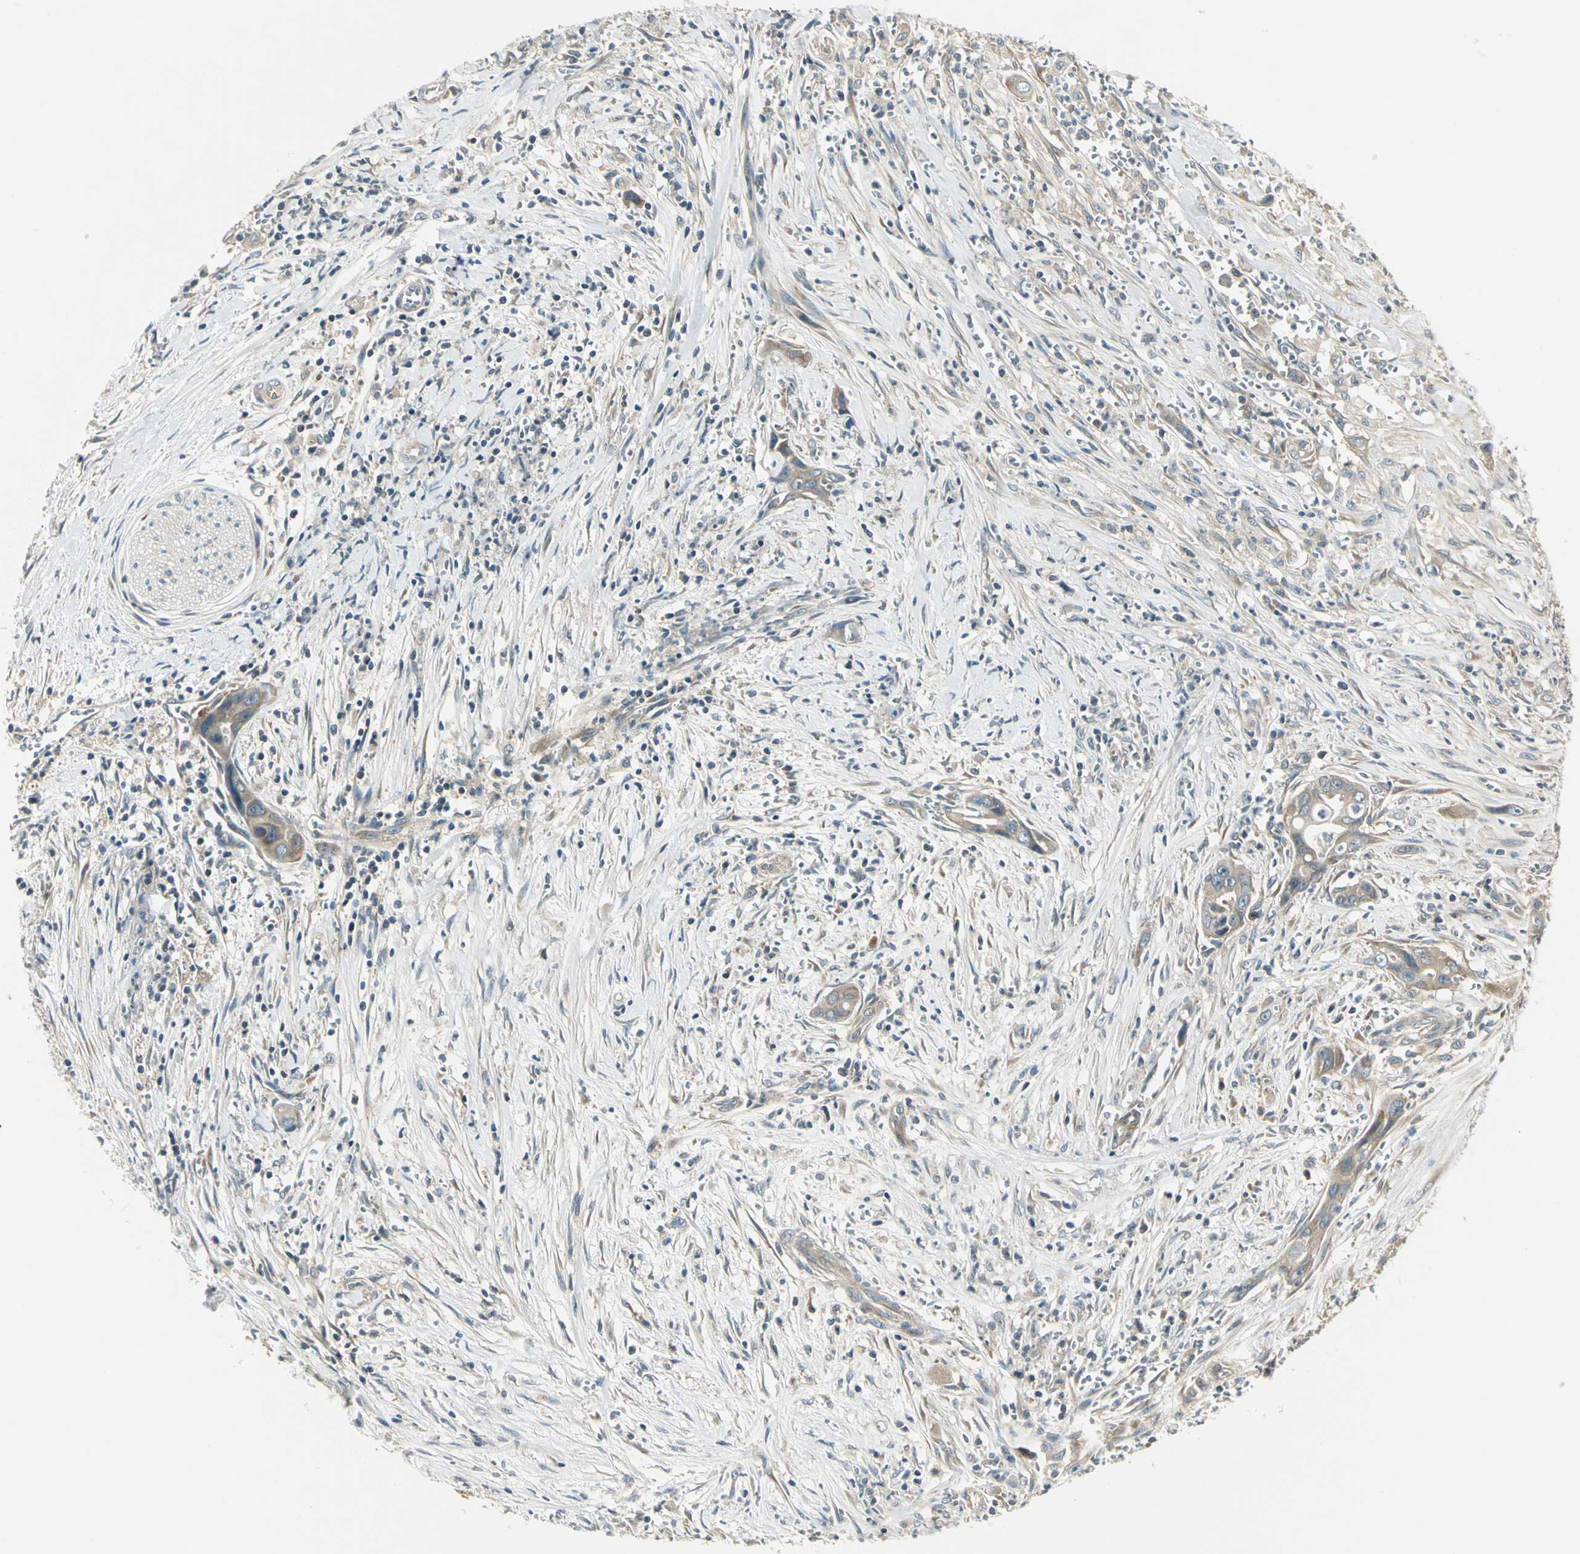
{"staining": {"intensity": "weak", "quantity": ">75%", "location": "cytoplasmic/membranous"}, "tissue": "pancreatic cancer", "cell_type": "Tumor cells", "image_type": "cancer", "snomed": [{"axis": "morphology", "description": "Adenocarcinoma, NOS"}, {"axis": "topography", "description": "Pancreas"}], "caption": "This micrograph demonstrates IHC staining of pancreatic cancer (adenocarcinoma), with low weak cytoplasmic/membranous positivity in approximately >75% of tumor cells.", "gene": "PRKAA1", "patient": {"sex": "male", "age": 59}}